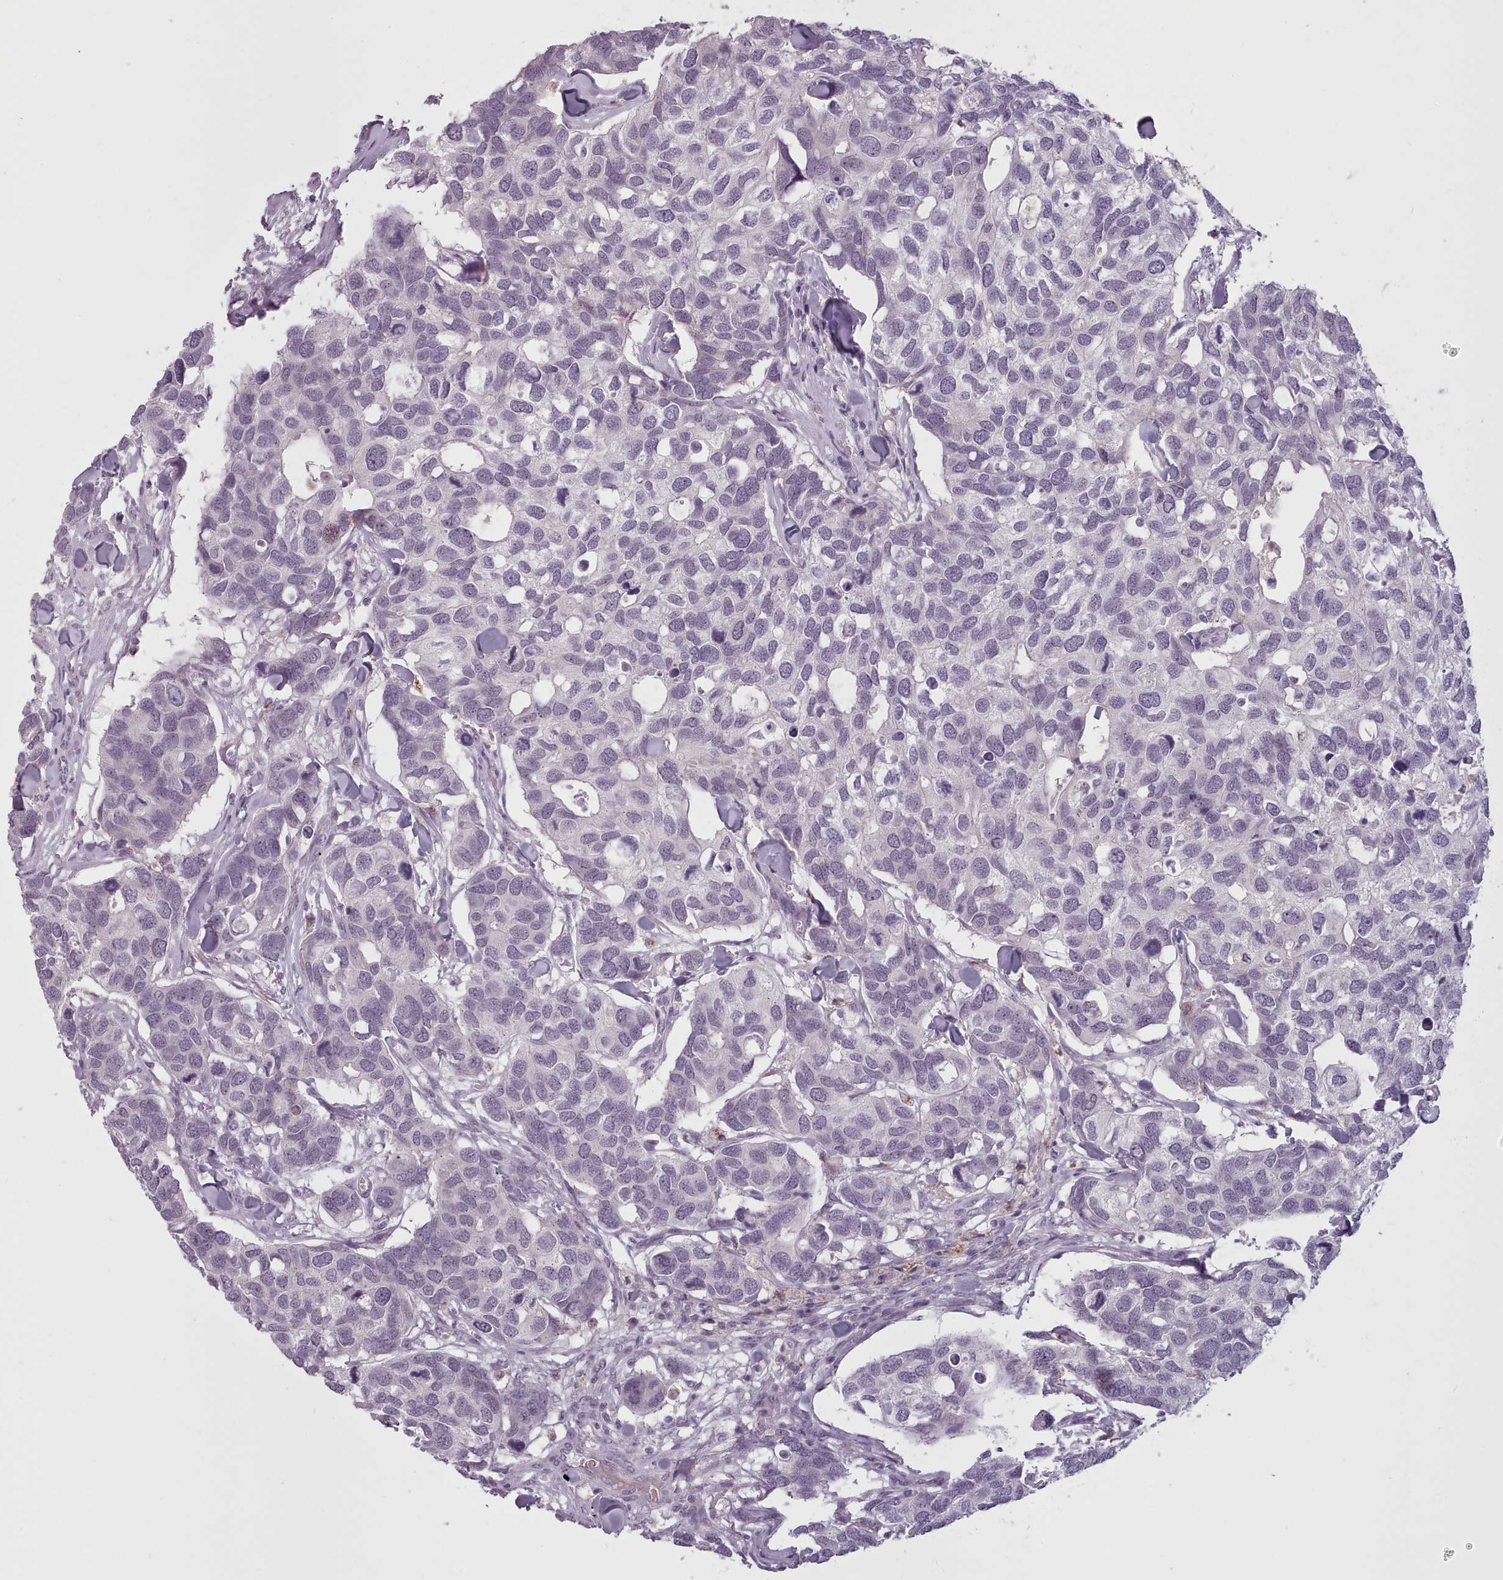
{"staining": {"intensity": "negative", "quantity": "none", "location": "none"}, "tissue": "breast cancer", "cell_type": "Tumor cells", "image_type": "cancer", "snomed": [{"axis": "morphology", "description": "Duct carcinoma"}, {"axis": "topography", "description": "Breast"}], "caption": "This is an immunohistochemistry histopathology image of human breast infiltrating ductal carcinoma. There is no staining in tumor cells.", "gene": "PBX4", "patient": {"sex": "female", "age": 83}}